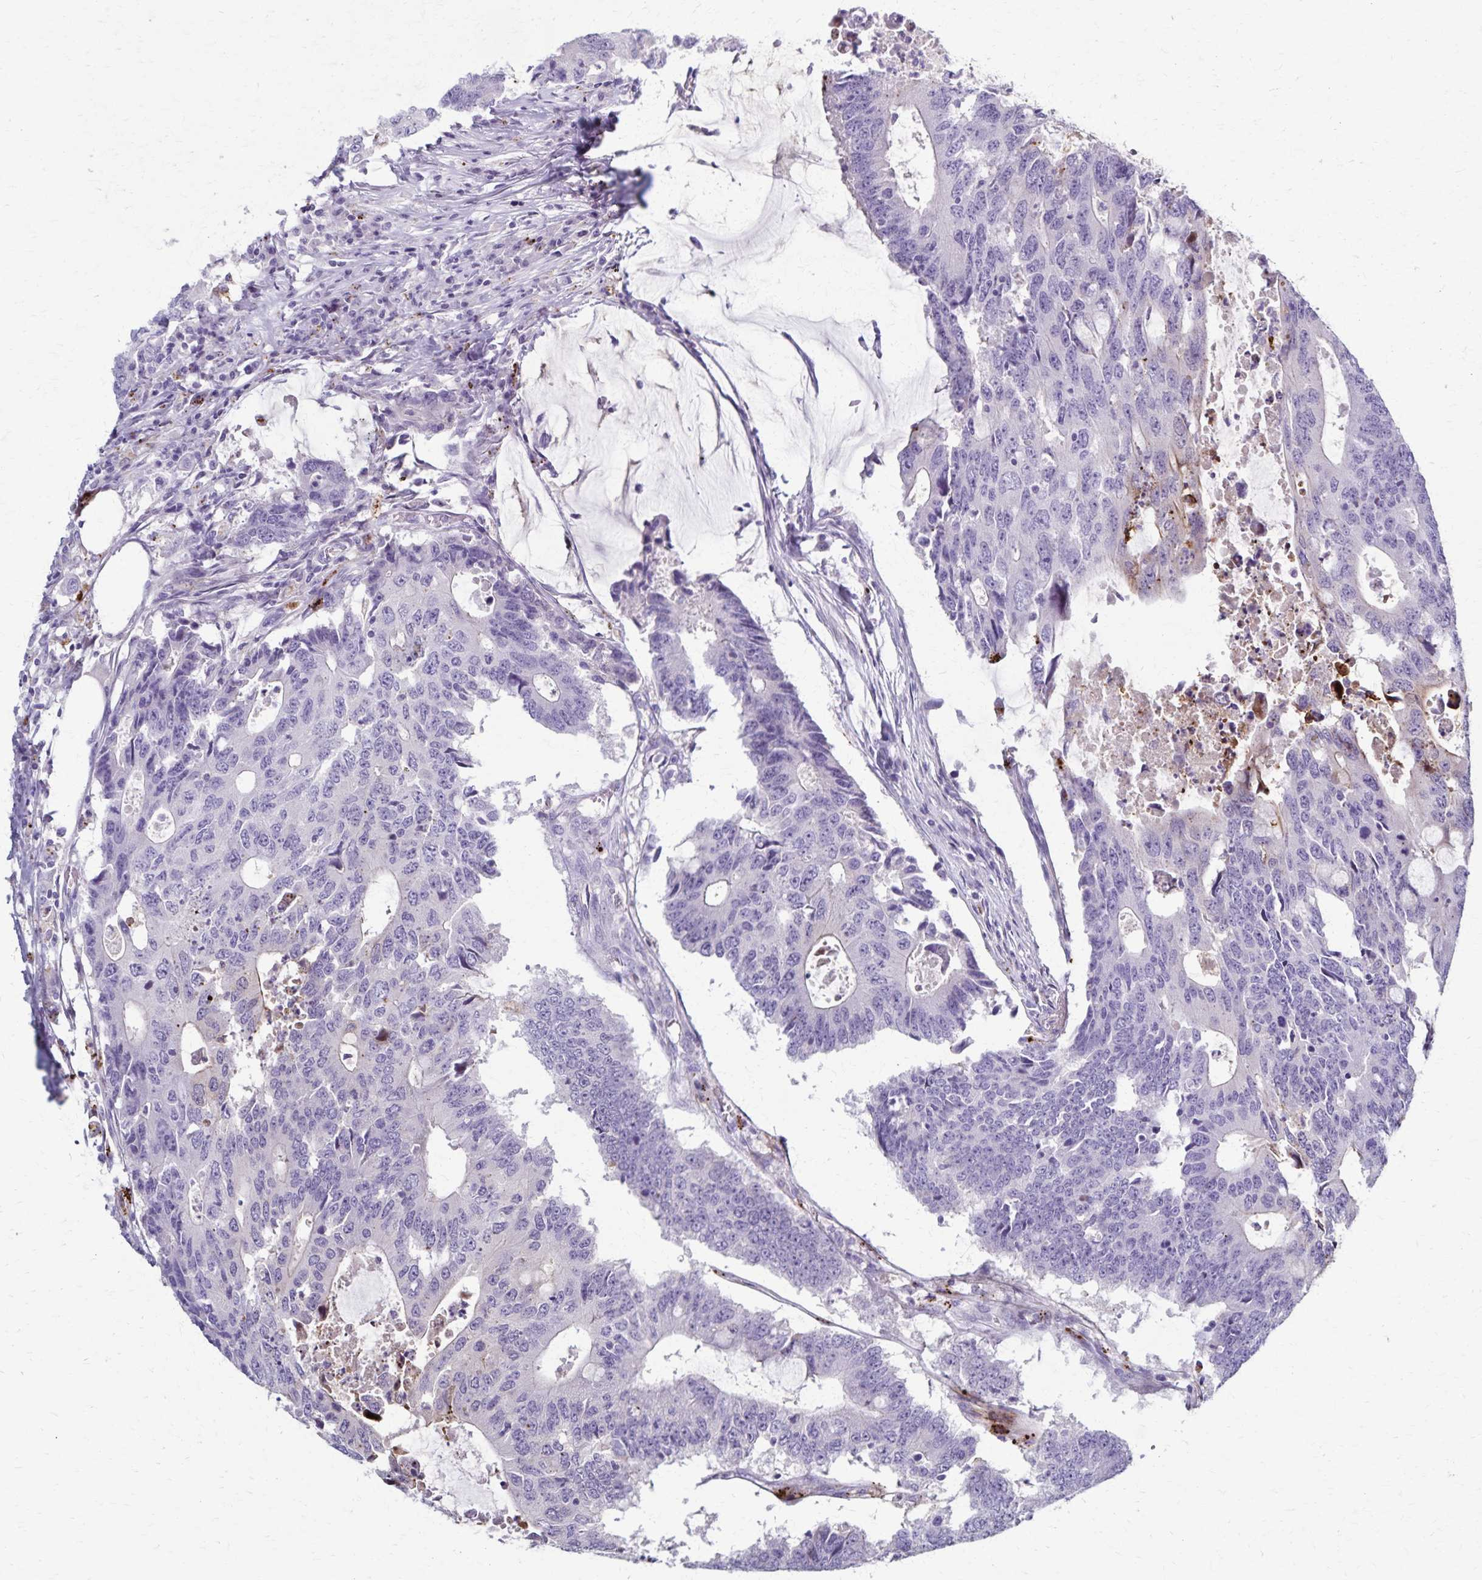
{"staining": {"intensity": "negative", "quantity": "none", "location": "none"}, "tissue": "colorectal cancer", "cell_type": "Tumor cells", "image_type": "cancer", "snomed": [{"axis": "morphology", "description": "Adenocarcinoma, NOS"}, {"axis": "topography", "description": "Colon"}], "caption": "The micrograph reveals no staining of tumor cells in colorectal cancer (adenocarcinoma). Brightfield microscopy of immunohistochemistry (IHC) stained with DAB (3,3'-diaminobenzidine) (brown) and hematoxylin (blue), captured at high magnification.", "gene": "TMEM60", "patient": {"sex": "male", "age": 71}}